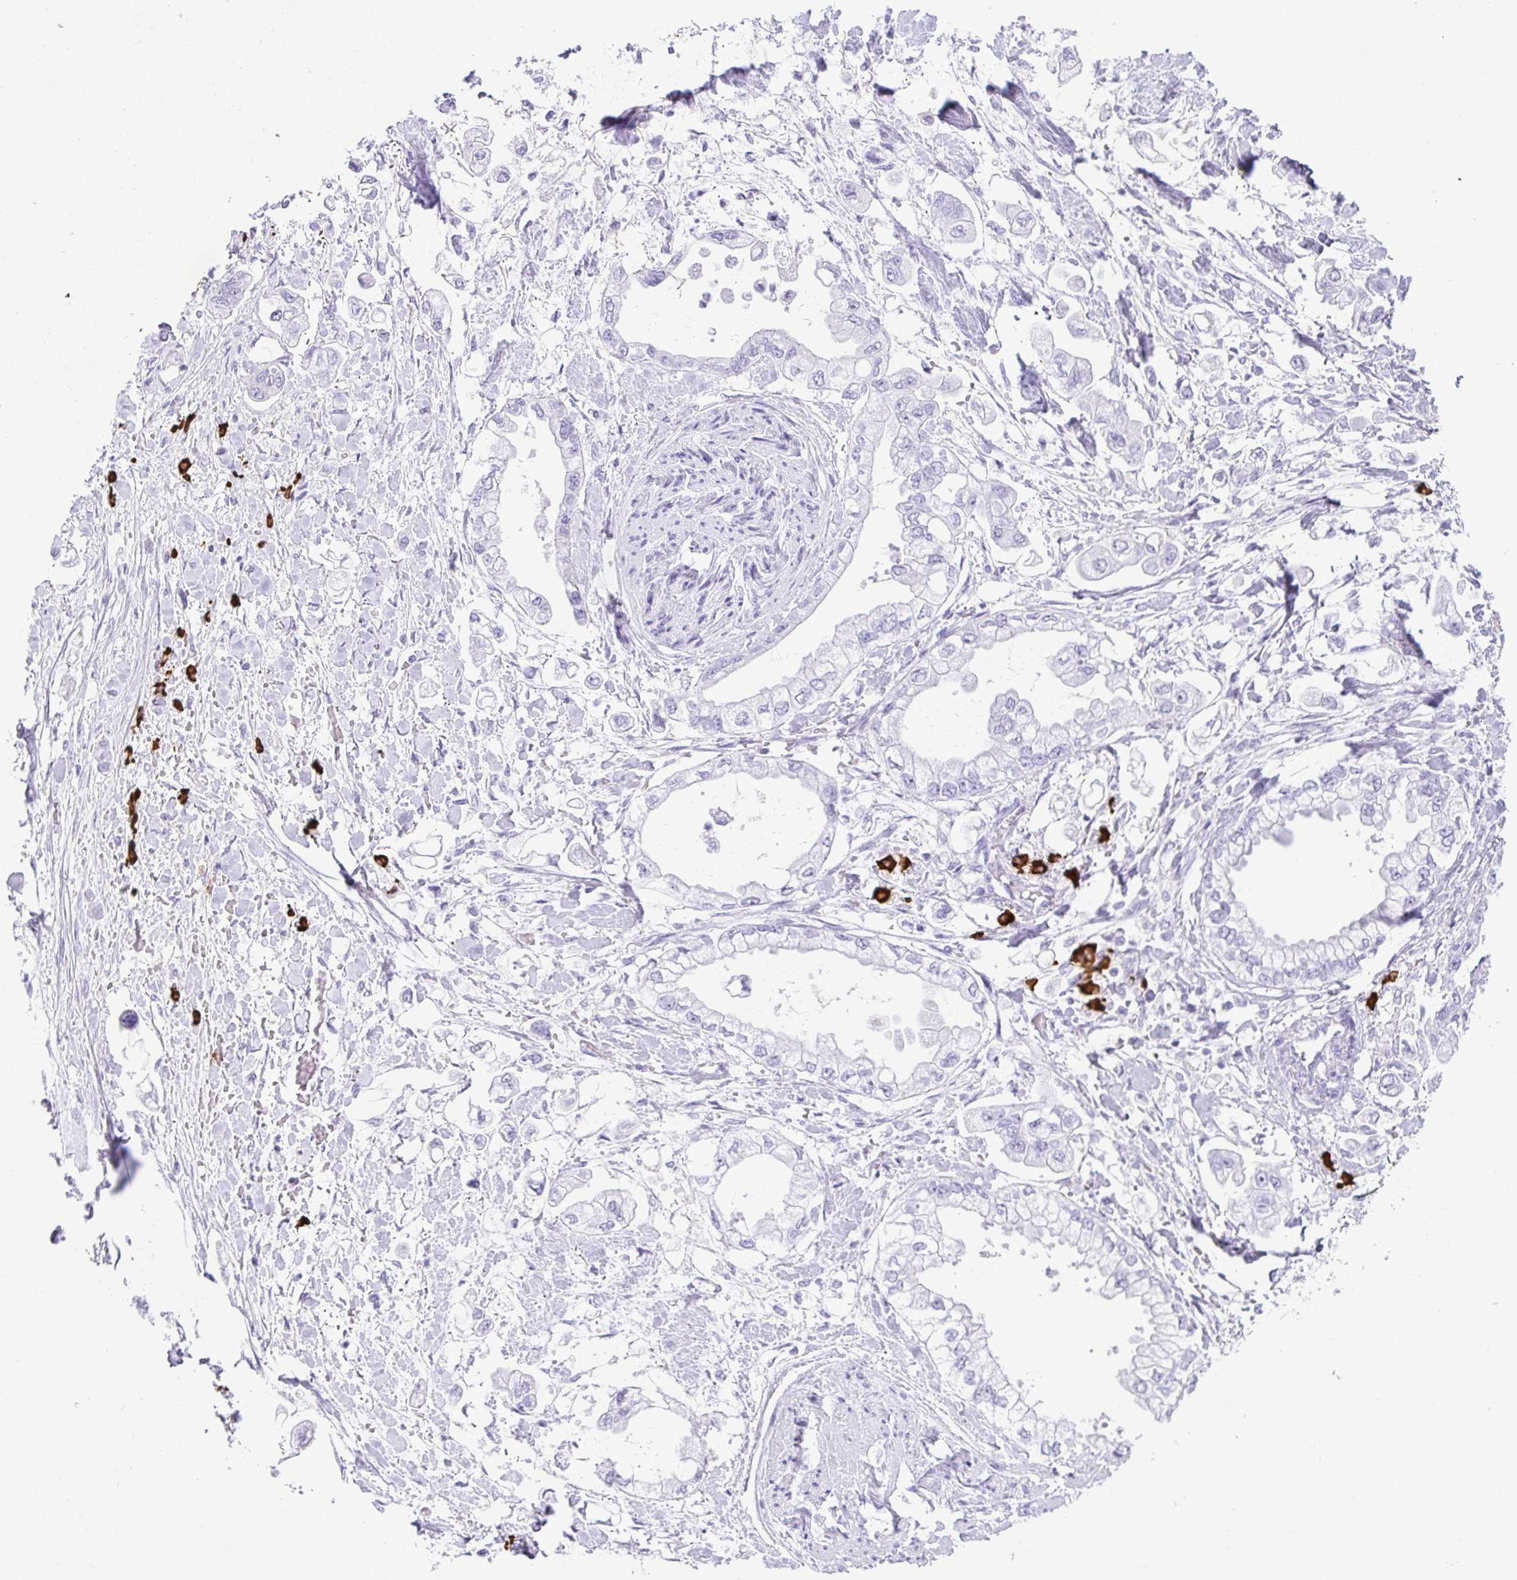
{"staining": {"intensity": "negative", "quantity": "none", "location": "none"}, "tissue": "stomach cancer", "cell_type": "Tumor cells", "image_type": "cancer", "snomed": [{"axis": "morphology", "description": "Adenocarcinoma, NOS"}, {"axis": "topography", "description": "Stomach"}], "caption": "A histopathology image of stomach cancer (adenocarcinoma) stained for a protein exhibits no brown staining in tumor cells. Brightfield microscopy of IHC stained with DAB (3,3'-diaminobenzidine) (brown) and hematoxylin (blue), captured at high magnification.", "gene": "CDADC1", "patient": {"sex": "male", "age": 62}}